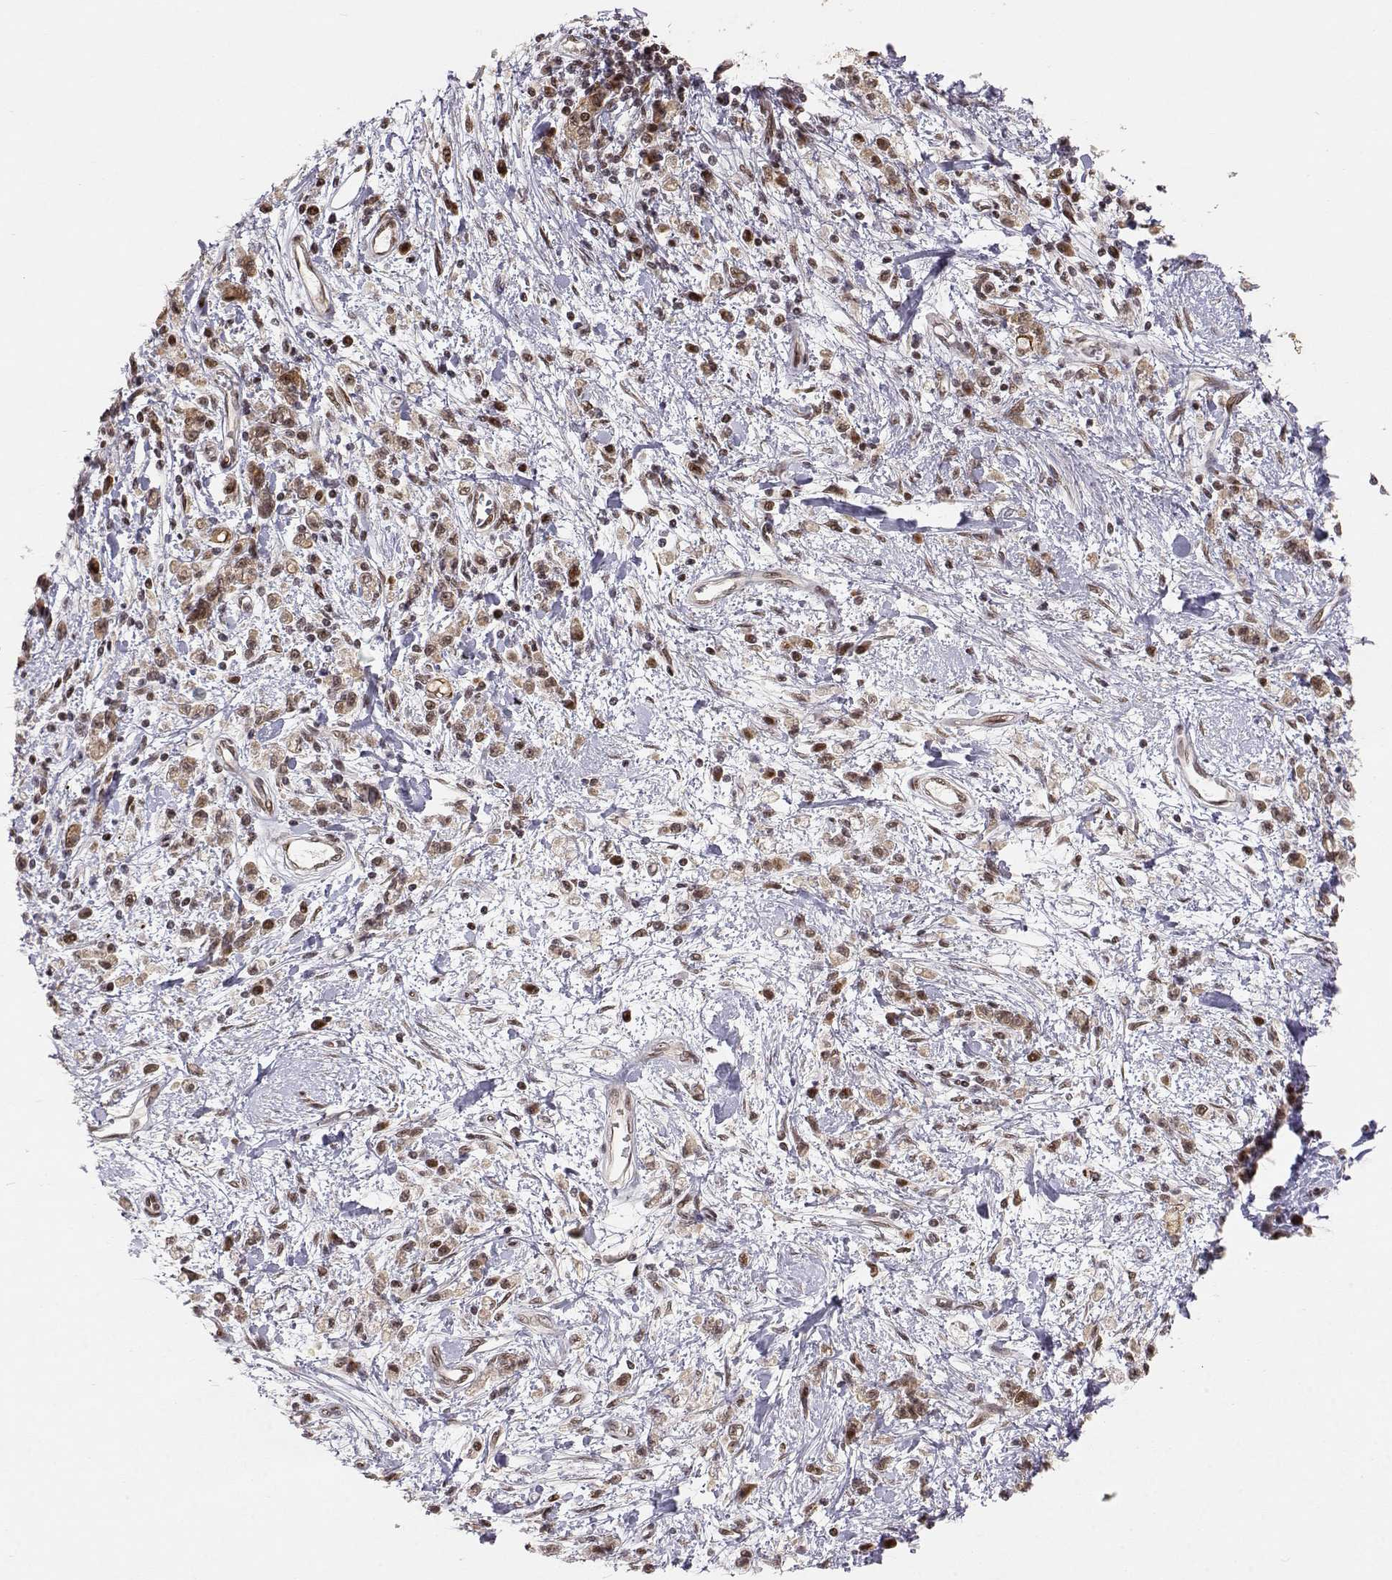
{"staining": {"intensity": "strong", "quantity": ">75%", "location": "cytoplasmic/membranous,nuclear"}, "tissue": "stomach cancer", "cell_type": "Tumor cells", "image_type": "cancer", "snomed": [{"axis": "morphology", "description": "Adenocarcinoma, NOS"}, {"axis": "topography", "description": "Stomach"}], "caption": "Stomach cancer was stained to show a protein in brown. There is high levels of strong cytoplasmic/membranous and nuclear positivity in about >75% of tumor cells. The staining was performed using DAB (3,3'-diaminobenzidine), with brown indicating positive protein expression. Nuclei are stained blue with hematoxylin.", "gene": "BRCA1", "patient": {"sex": "male", "age": 77}}